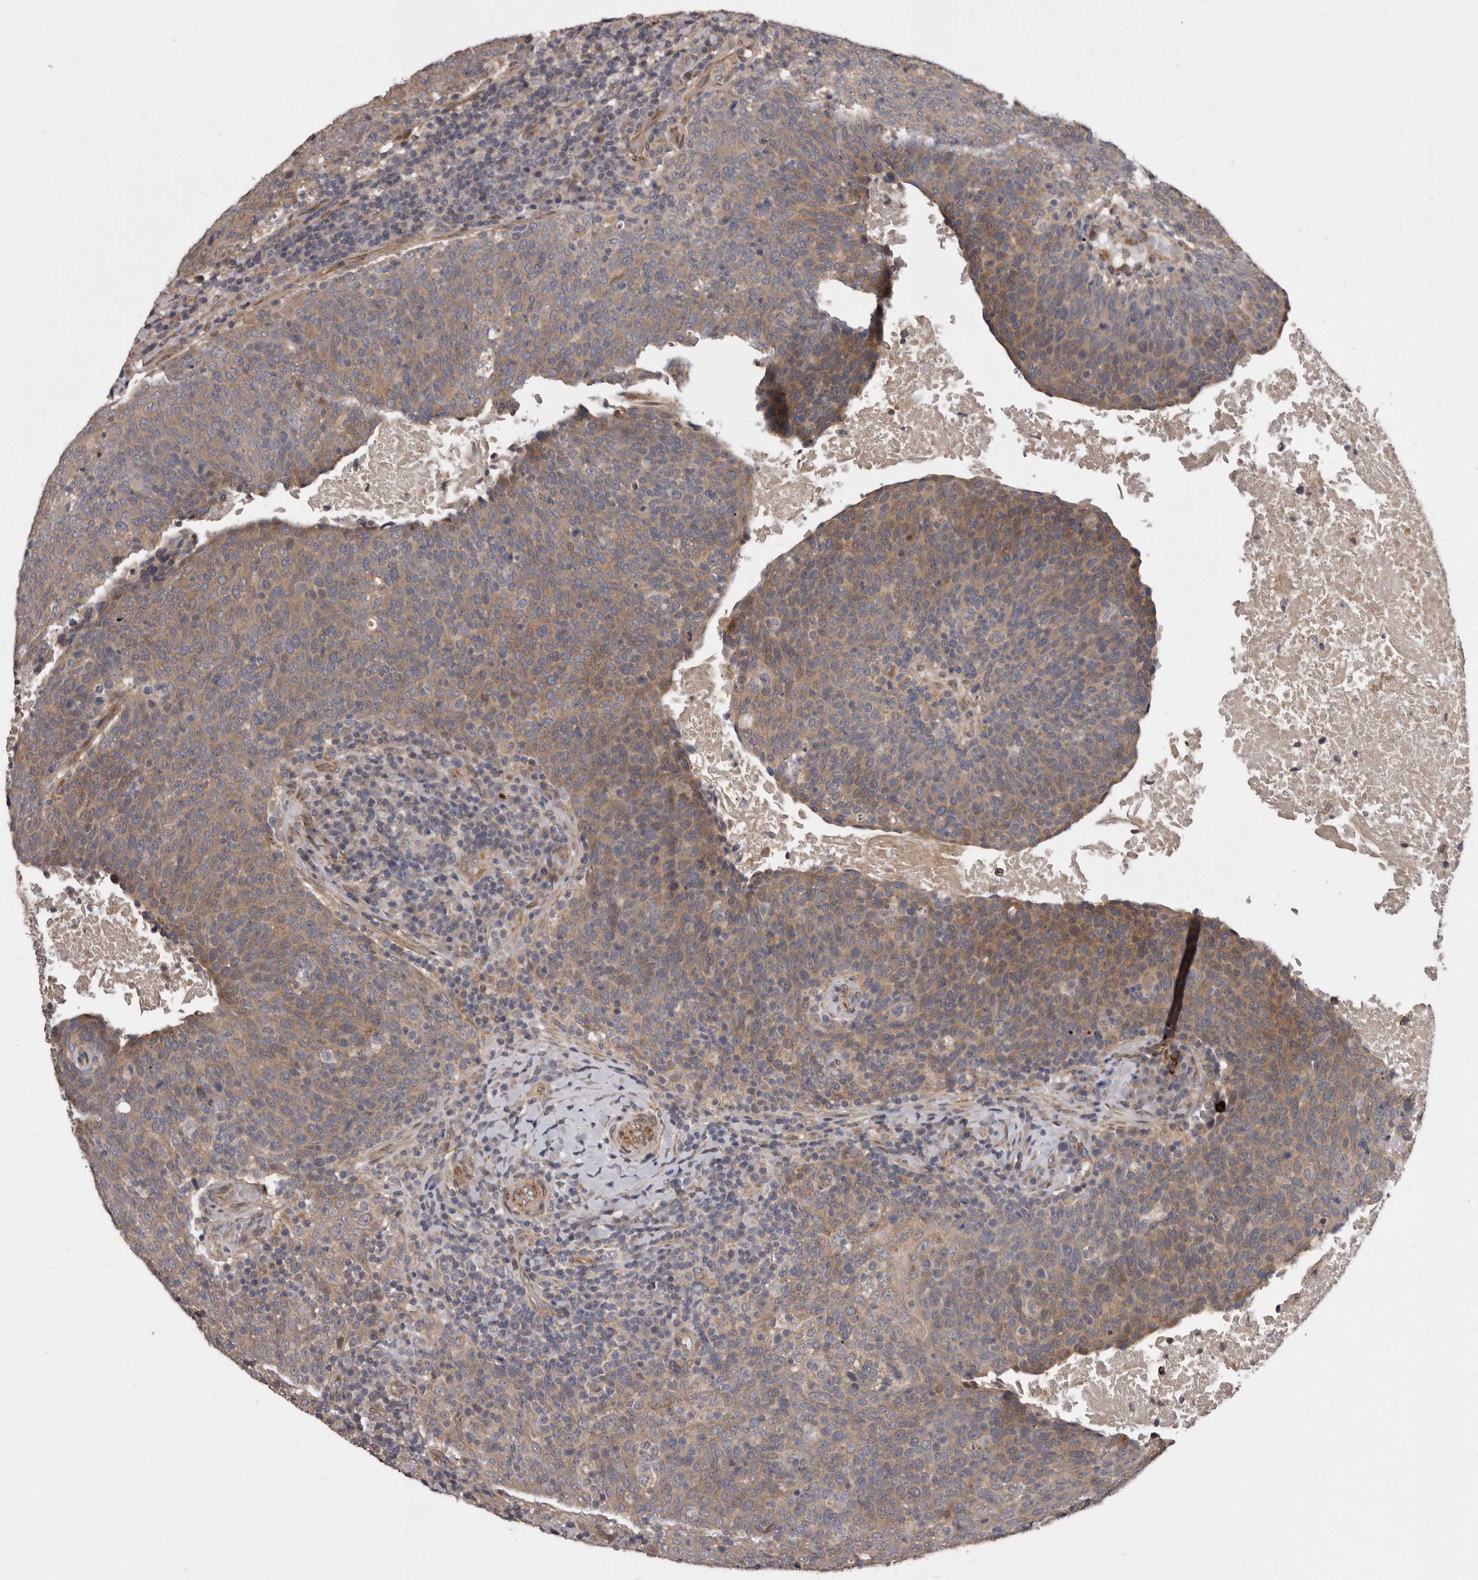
{"staining": {"intensity": "moderate", "quantity": "25%-75%", "location": "cytoplasmic/membranous"}, "tissue": "head and neck cancer", "cell_type": "Tumor cells", "image_type": "cancer", "snomed": [{"axis": "morphology", "description": "Squamous cell carcinoma, NOS"}, {"axis": "morphology", "description": "Squamous cell carcinoma, metastatic, NOS"}, {"axis": "topography", "description": "Lymph node"}, {"axis": "topography", "description": "Head-Neck"}], "caption": "Head and neck cancer stained with immunohistochemistry reveals moderate cytoplasmic/membranous staining in about 25%-75% of tumor cells. (brown staining indicates protein expression, while blue staining denotes nuclei).", "gene": "ARMCX1", "patient": {"sex": "male", "age": 62}}